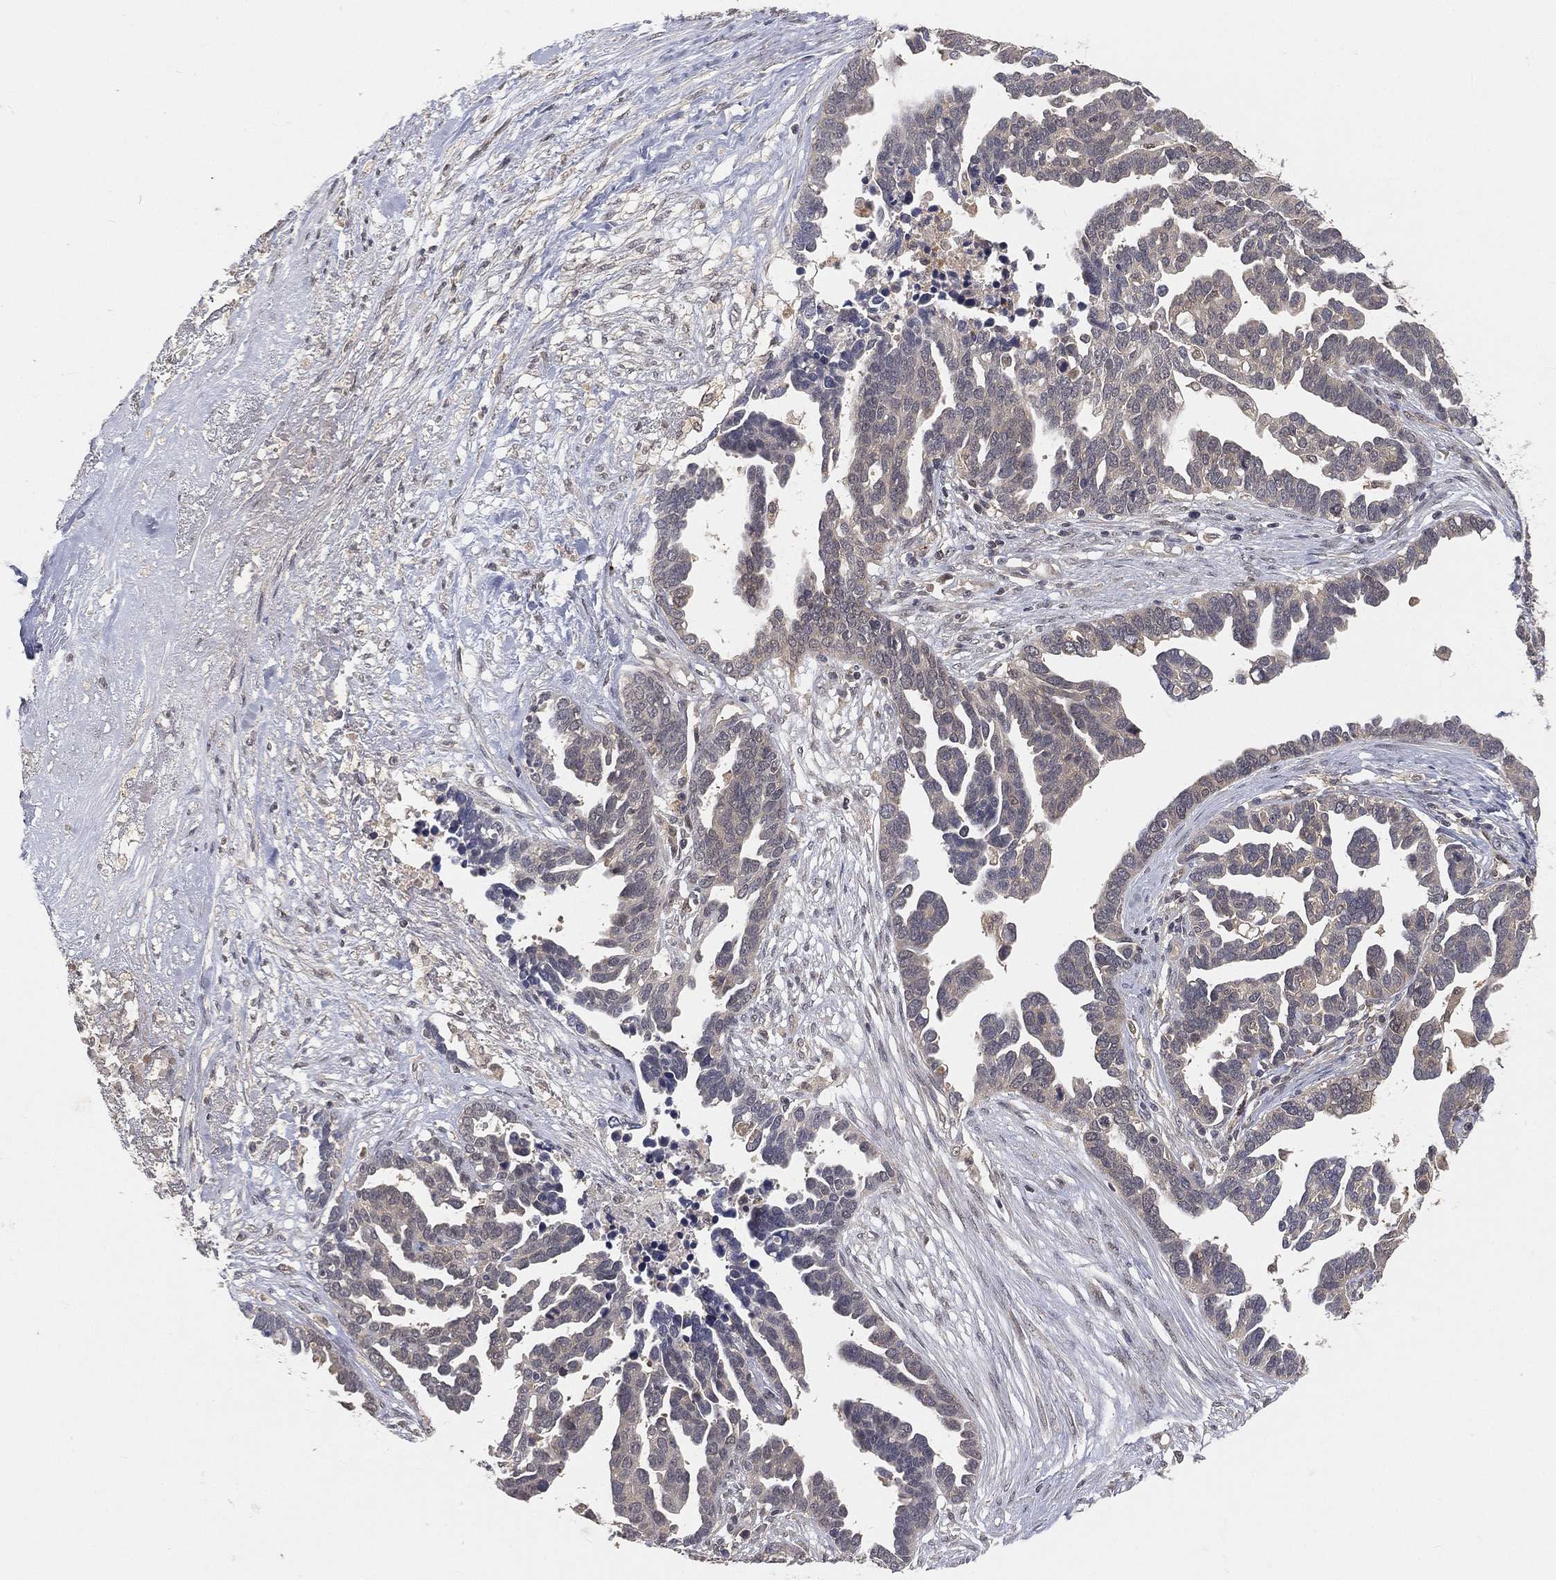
{"staining": {"intensity": "negative", "quantity": "none", "location": "none"}, "tissue": "ovarian cancer", "cell_type": "Tumor cells", "image_type": "cancer", "snomed": [{"axis": "morphology", "description": "Cystadenocarcinoma, serous, NOS"}, {"axis": "topography", "description": "Ovary"}], "caption": "High magnification brightfield microscopy of ovarian cancer (serous cystadenocarcinoma) stained with DAB (3,3'-diaminobenzidine) (brown) and counterstained with hematoxylin (blue): tumor cells show no significant expression. The staining is performed using DAB brown chromogen with nuclei counter-stained in using hematoxylin.", "gene": "MAPK1", "patient": {"sex": "female", "age": 54}}